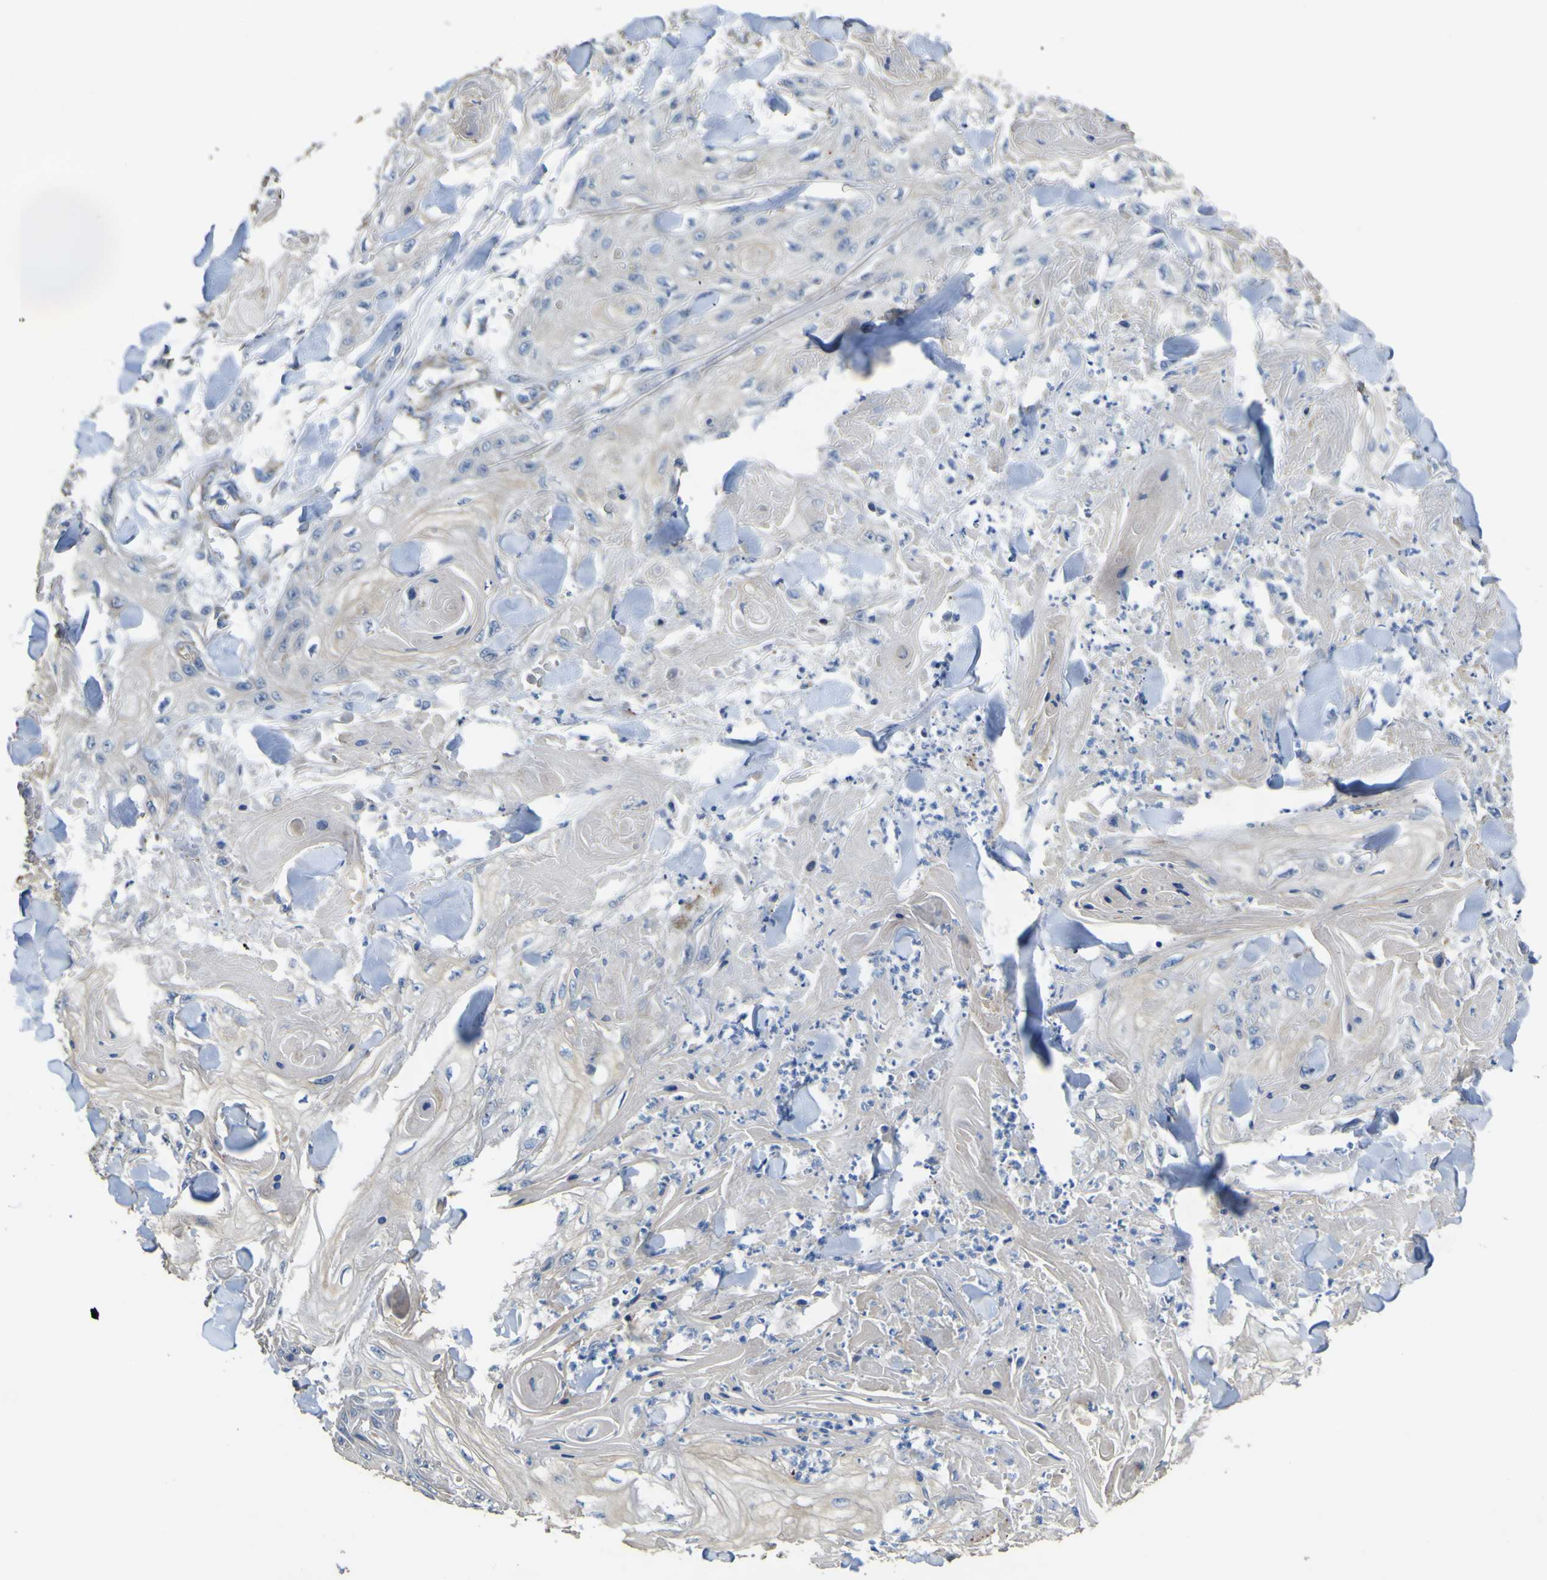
{"staining": {"intensity": "negative", "quantity": "none", "location": "none"}, "tissue": "skin cancer", "cell_type": "Tumor cells", "image_type": "cancer", "snomed": [{"axis": "morphology", "description": "Squamous cell carcinoma, NOS"}, {"axis": "topography", "description": "Skin"}], "caption": "This is a micrograph of immunohistochemistry (IHC) staining of skin cancer (squamous cell carcinoma), which shows no staining in tumor cells.", "gene": "ALDH18A1", "patient": {"sex": "male", "age": 74}}